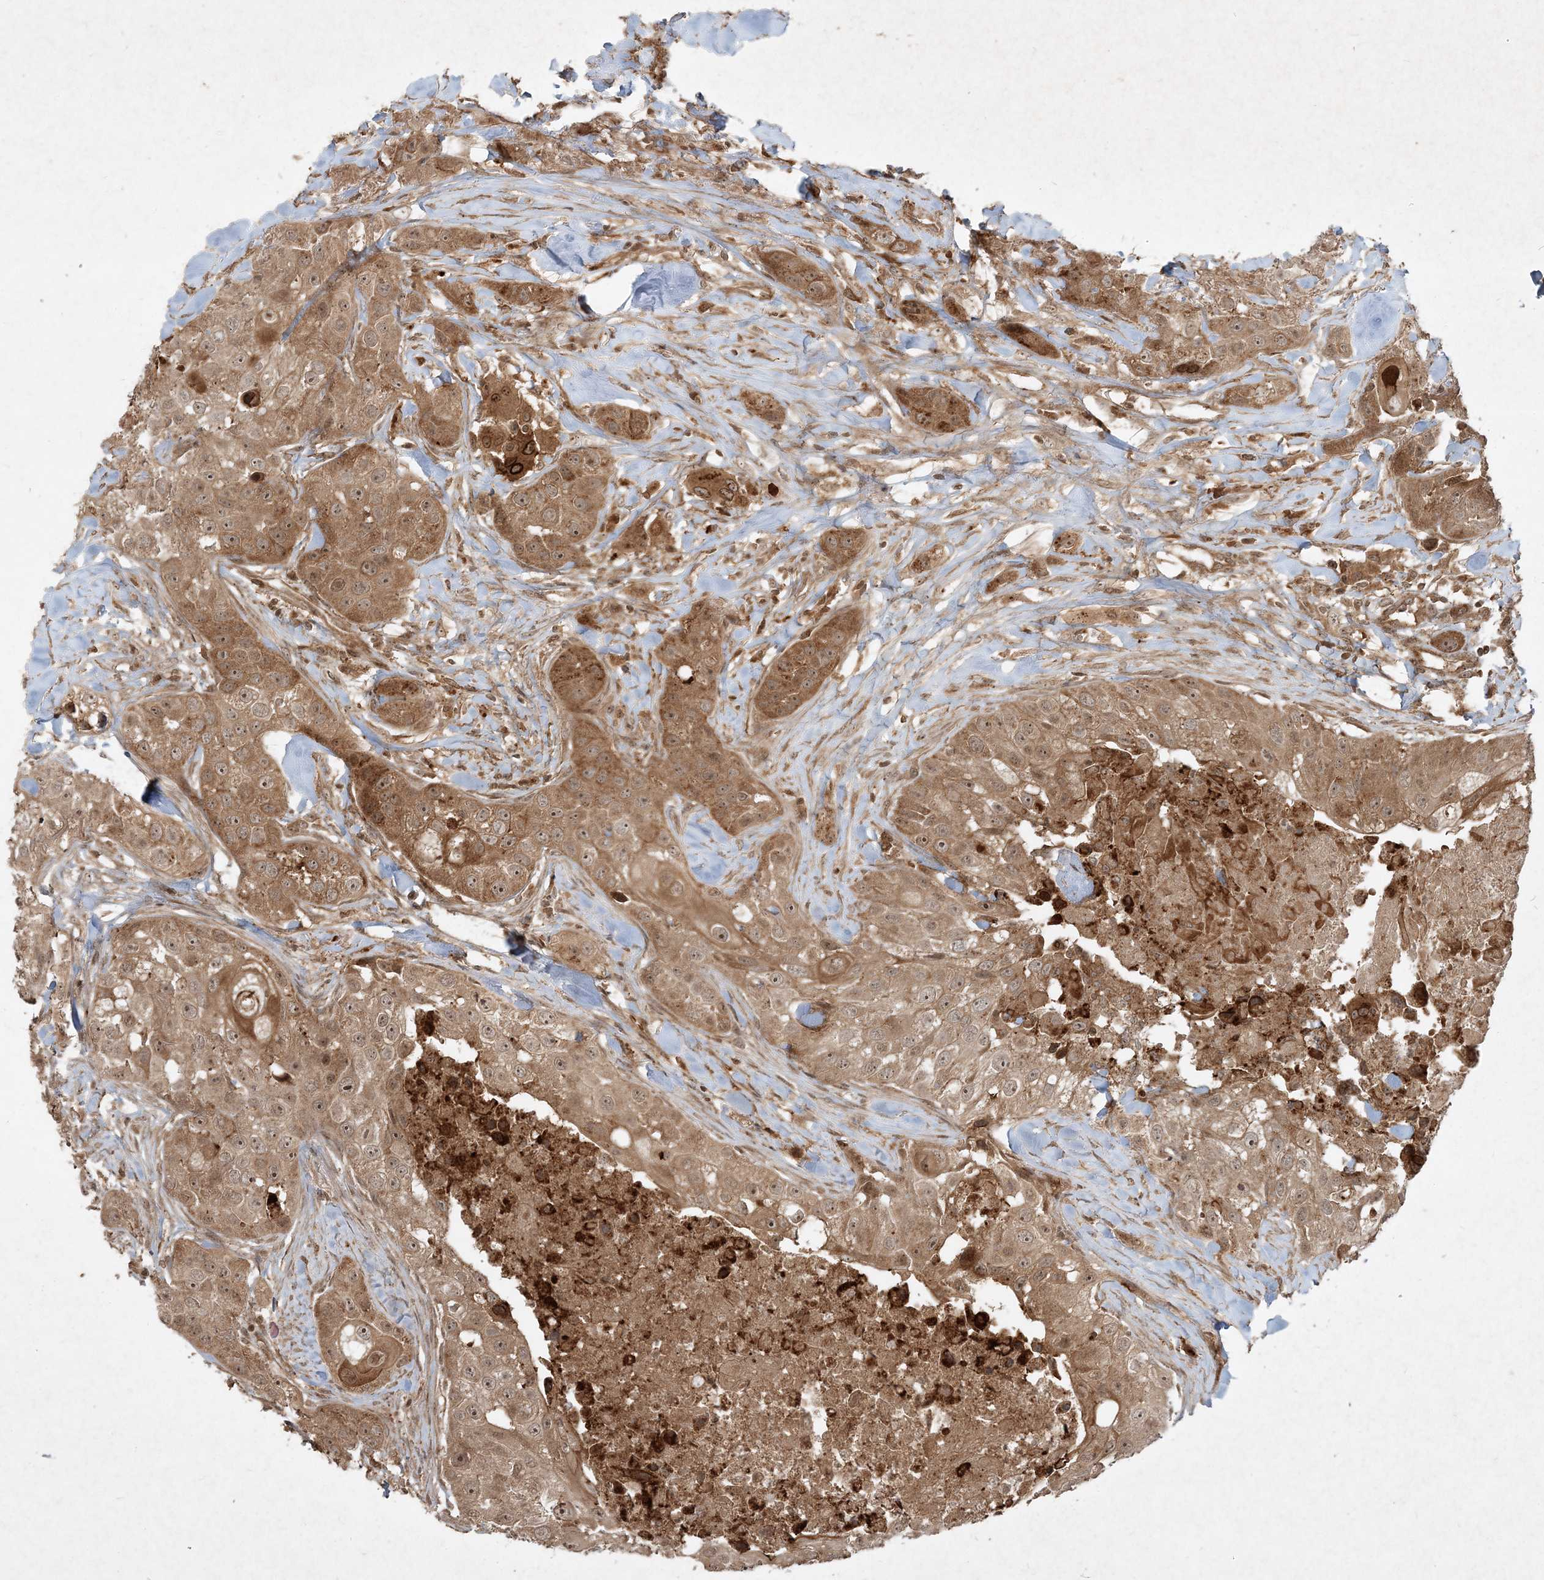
{"staining": {"intensity": "moderate", "quantity": ">75%", "location": "cytoplasmic/membranous,nuclear"}, "tissue": "head and neck cancer", "cell_type": "Tumor cells", "image_type": "cancer", "snomed": [{"axis": "morphology", "description": "Normal tissue, NOS"}, {"axis": "morphology", "description": "Squamous cell carcinoma, NOS"}, {"axis": "topography", "description": "Skeletal muscle"}, {"axis": "topography", "description": "Head-Neck"}], "caption": "IHC staining of head and neck cancer (squamous cell carcinoma), which exhibits medium levels of moderate cytoplasmic/membranous and nuclear expression in about >75% of tumor cells indicating moderate cytoplasmic/membranous and nuclear protein expression. The staining was performed using DAB (brown) for protein detection and nuclei were counterstained in hematoxylin (blue).", "gene": "NARS1", "patient": {"sex": "male", "age": 51}}